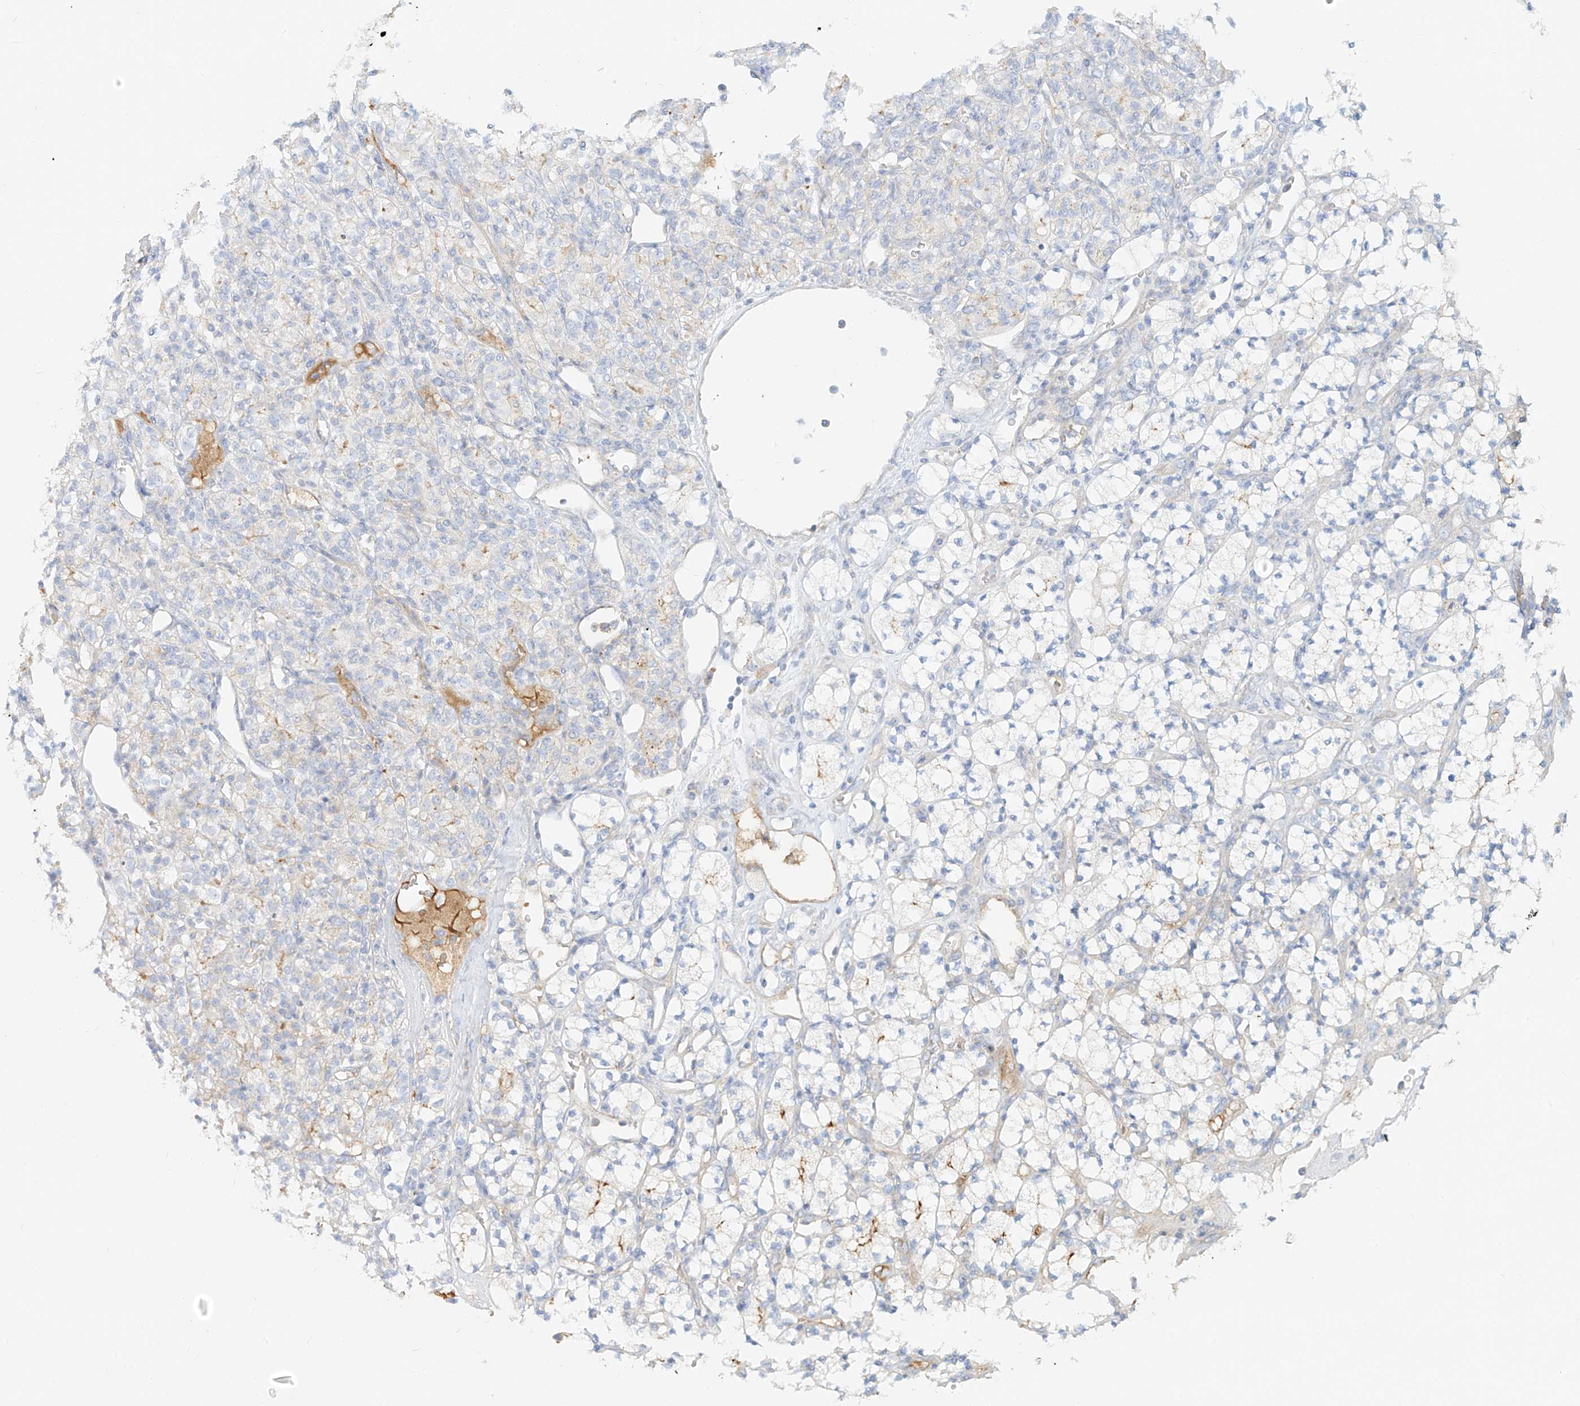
{"staining": {"intensity": "moderate", "quantity": "<25%", "location": "cytoplasmic/membranous"}, "tissue": "renal cancer", "cell_type": "Tumor cells", "image_type": "cancer", "snomed": [{"axis": "morphology", "description": "Adenocarcinoma, NOS"}, {"axis": "topography", "description": "Kidney"}], "caption": "DAB immunohistochemical staining of renal adenocarcinoma exhibits moderate cytoplasmic/membranous protein expression in approximately <25% of tumor cells.", "gene": "OCSTAMP", "patient": {"sex": "male", "age": 77}}